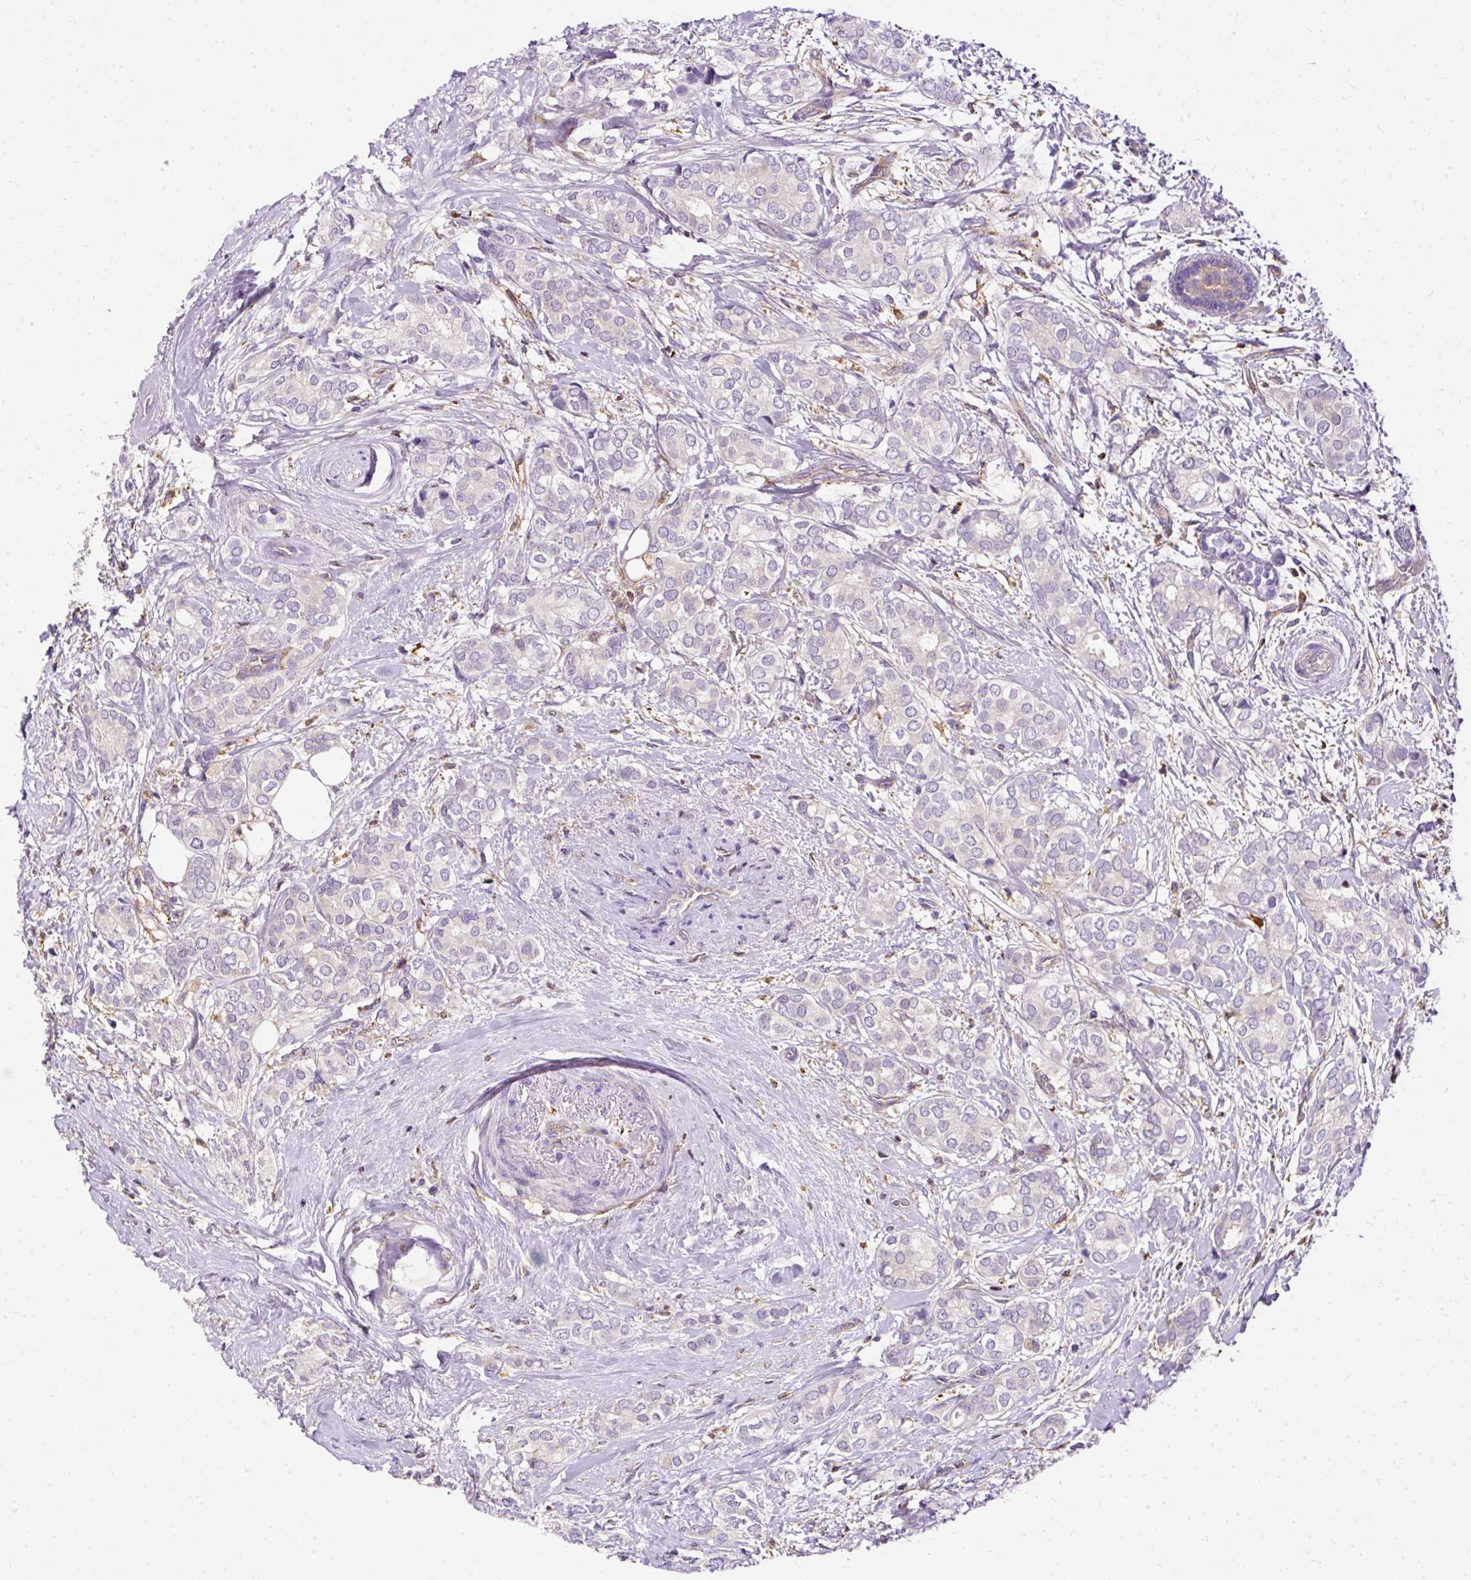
{"staining": {"intensity": "negative", "quantity": "none", "location": "none"}, "tissue": "breast cancer", "cell_type": "Tumor cells", "image_type": "cancer", "snomed": [{"axis": "morphology", "description": "Duct carcinoma"}, {"axis": "topography", "description": "Breast"}], "caption": "This is an IHC histopathology image of human breast cancer (infiltrating ductal carcinoma). There is no staining in tumor cells.", "gene": "TWF2", "patient": {"sex": "female", "age": 73}}